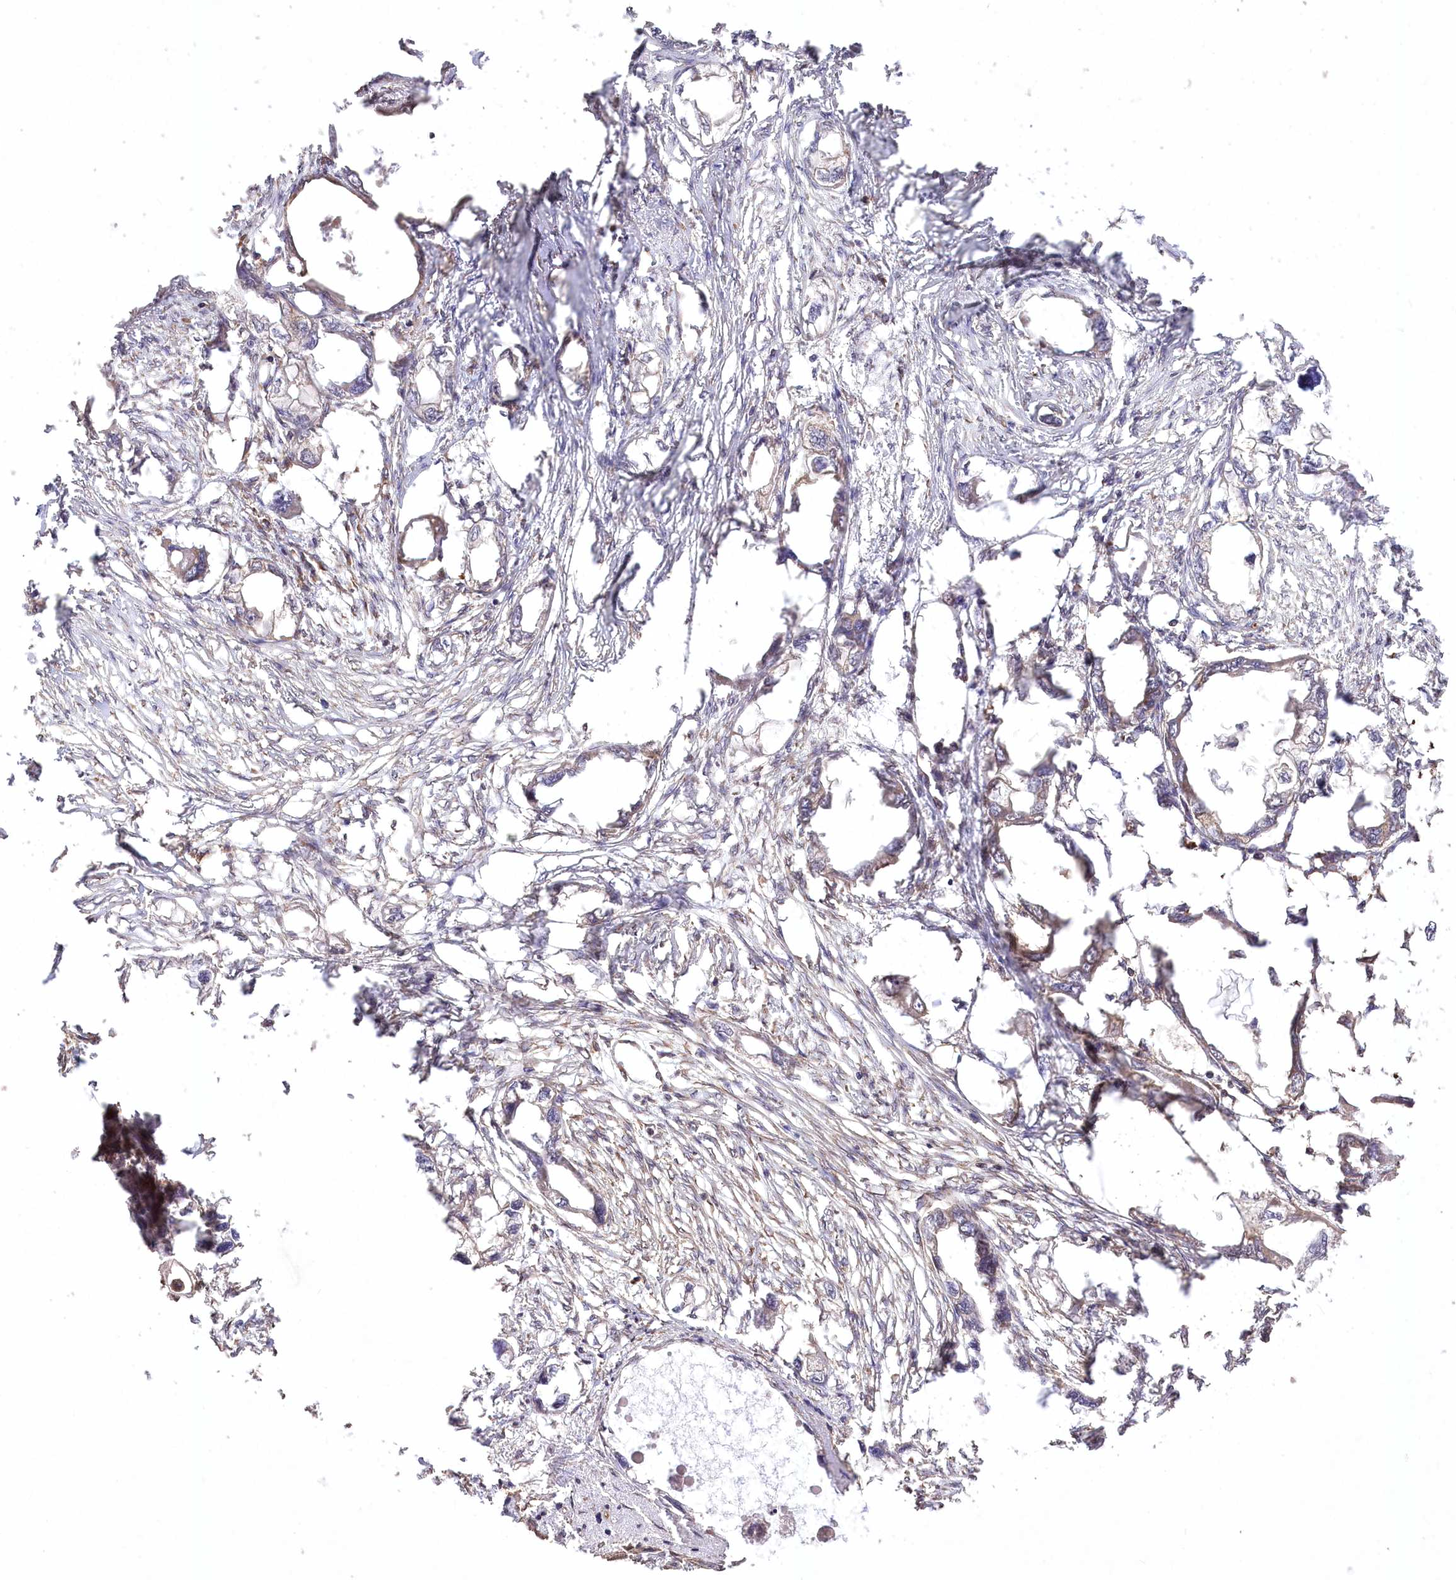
{"staining": {"intensity": "weak", "quantity": "<25%", "location": "cytoplasmic/membranous"}, "tissue": "endometrial cancer", "cell_type": "Tumor cells", "image_type": "cancer", "snomed": [{"axis": "morphology", "description": "Adenocarcinoma, NOS"}, {"axis": "morphology", "description": "Adenocarcinoma, metastatic, NOS"}, {"axis": "topography", "description": "Adipose tissue"}, {"axis": "topography", "description": "Endometrium"}], "caption": "IHC micrograph of neoplastic tissue: adenocarcinoma (endometrial) stained with DAB (3,3'-diaminobenzidine) reveals no significant protein positivity in tumor cells.", "gene": "PRSS53", "patient": {"sex": "female", "age": 67}}